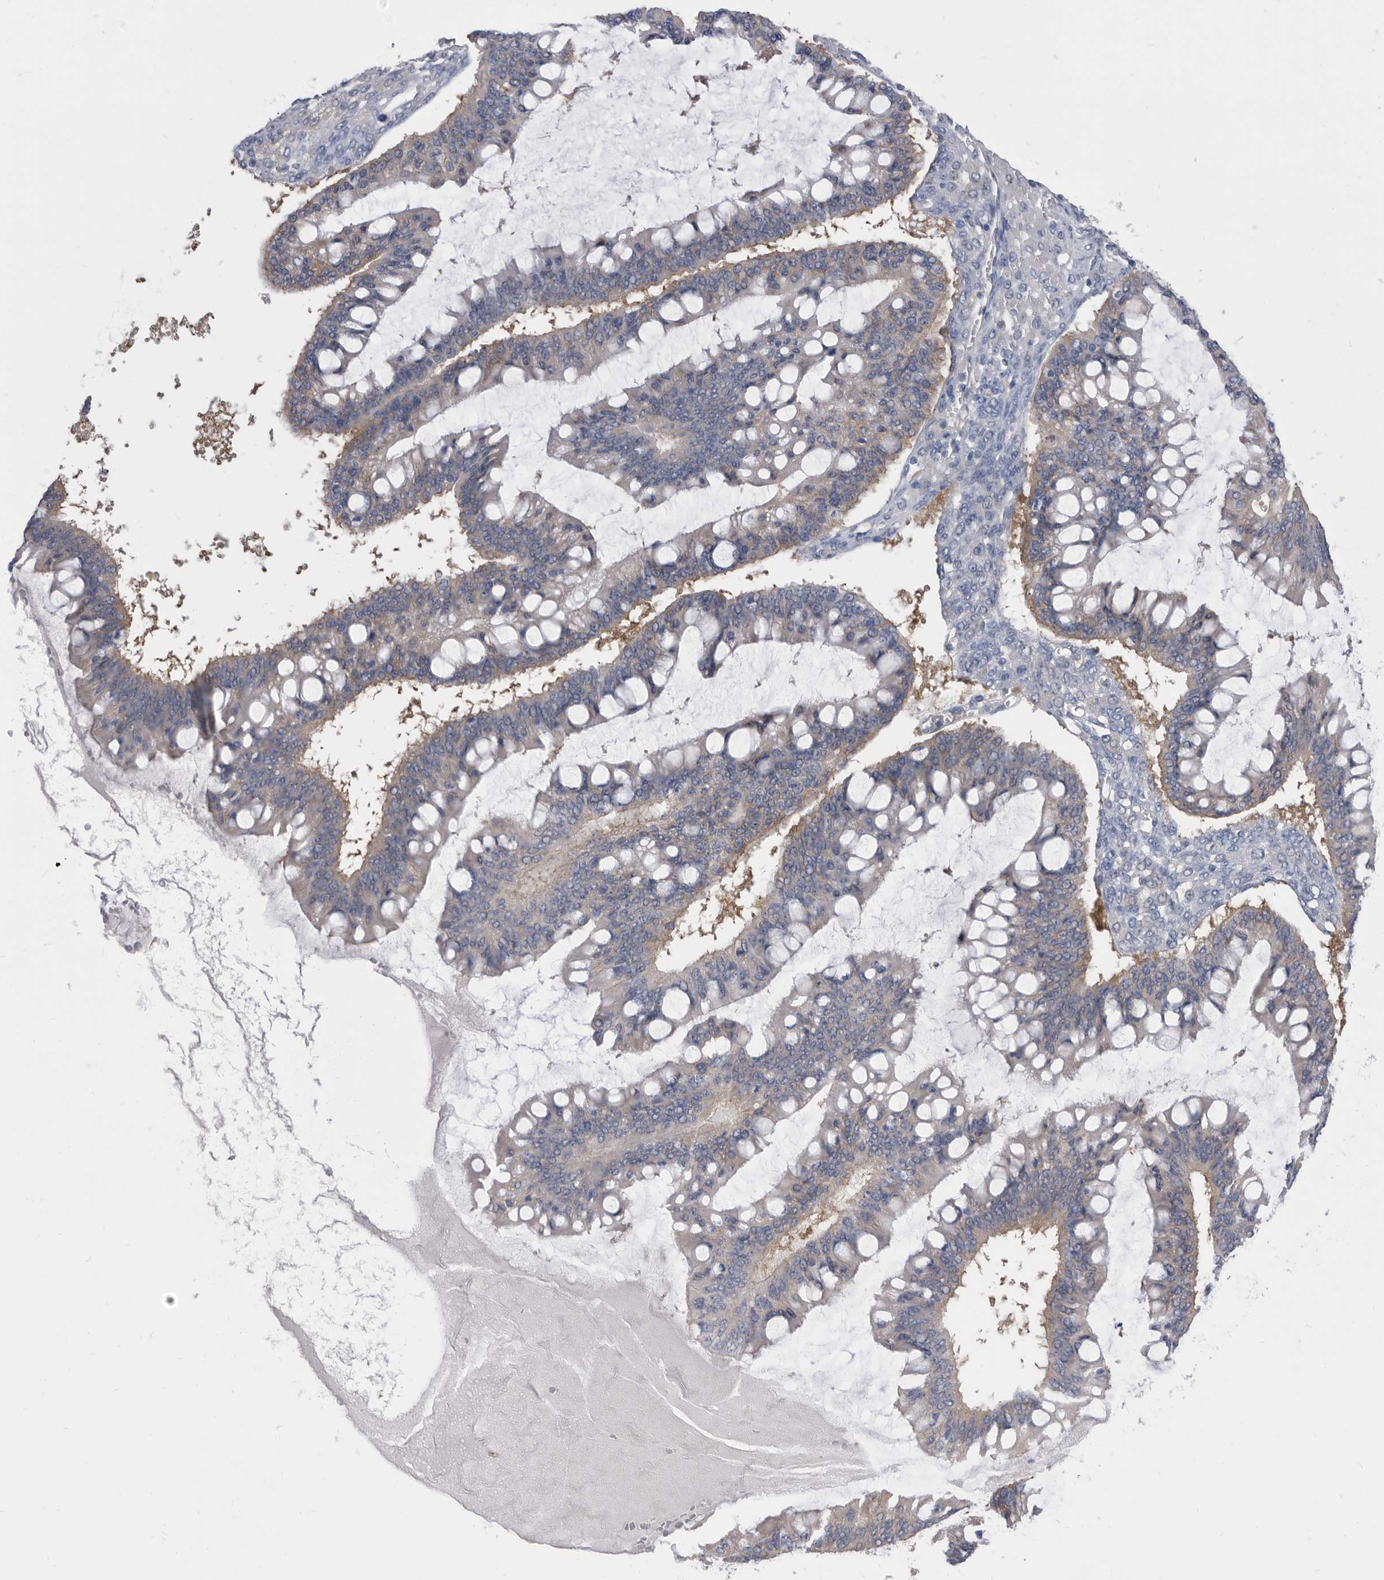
{"staining": {"intensity": "negative", "quantity": "none", "location": "none"}, "tissue": "ovarian cancer", "cell_type": "Tumor cells", "image_type": "cancer", "snomed": [{"axis": "morphology", "description": "Cystadenocarcinoma, mucinous, NOS"}, {"axis": "topography", "description": "Ovary"}], "caption": "Immunohistochemistry image of neoplastic tissue: ovarian cancer stained with DAB (3,3'-diaminobenzidine) exhibits no significant protein positivity in tumor cells.", "gene": "CCT4", "patient": {"sex": "female", "age": 73}}